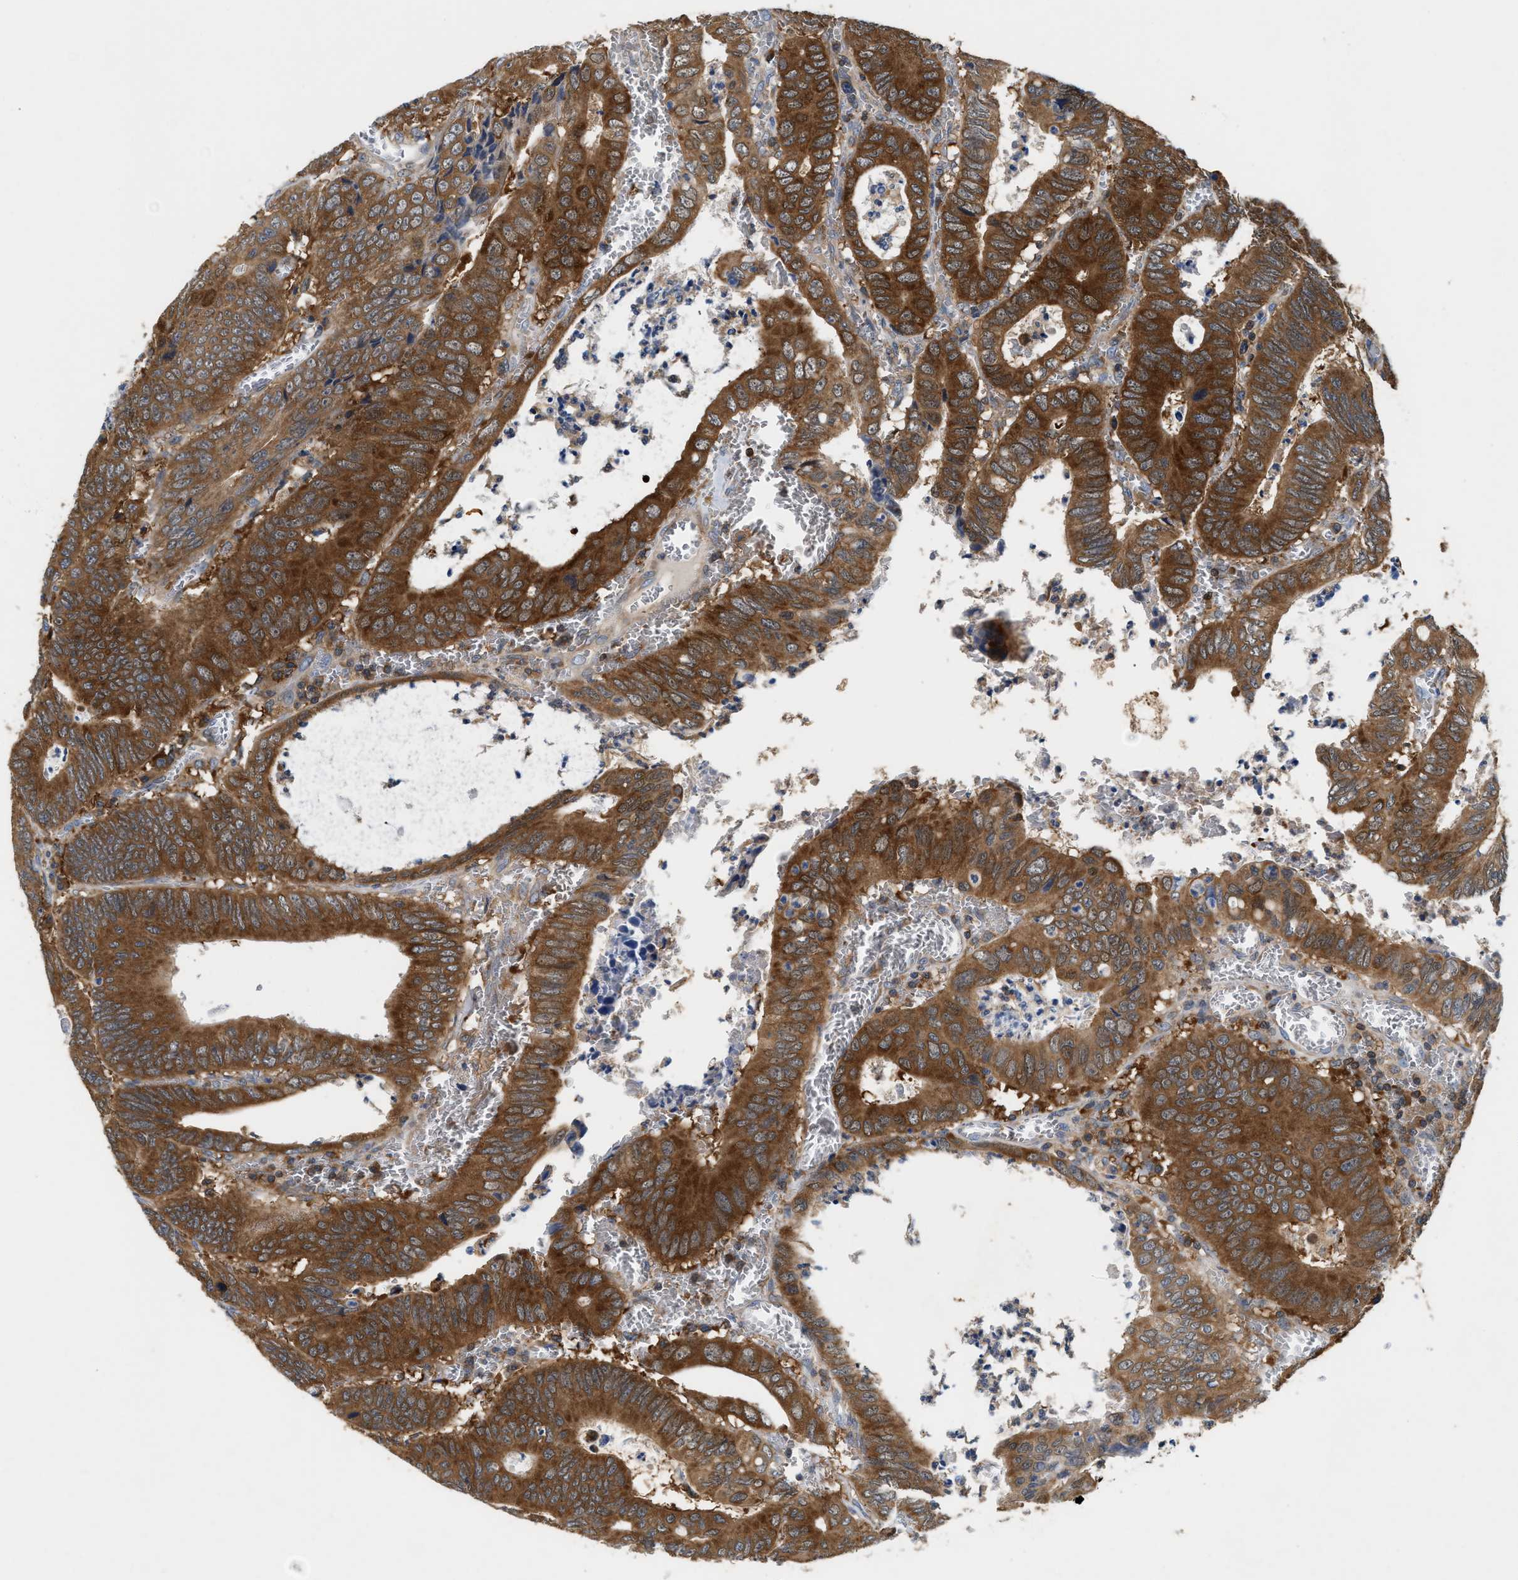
{"staining": {"intensity": "strong", "quantity": ">75%", "location": "cytoplasmic/membranous"}, "tissue": "colorectal cancer", "cell_type": "Tumor cells", "image_type": "cancer", "snomed": [{"axis": "morphology", "description": "Inflammation, NOS"}, {"axis": "morphology", "description": "Adenocarcinoma, NOS"}, {"axis": "topography", "description": "Colon"}], "caption": "Human colorectal cancer (adenocarcinoma) stained with a brown dye reveals strong cytoplasmic/membranous positive expression in approximately >75% of tumor cells.", "gene": "CCM2", "patient": {"sex": "male", "age": 72}}